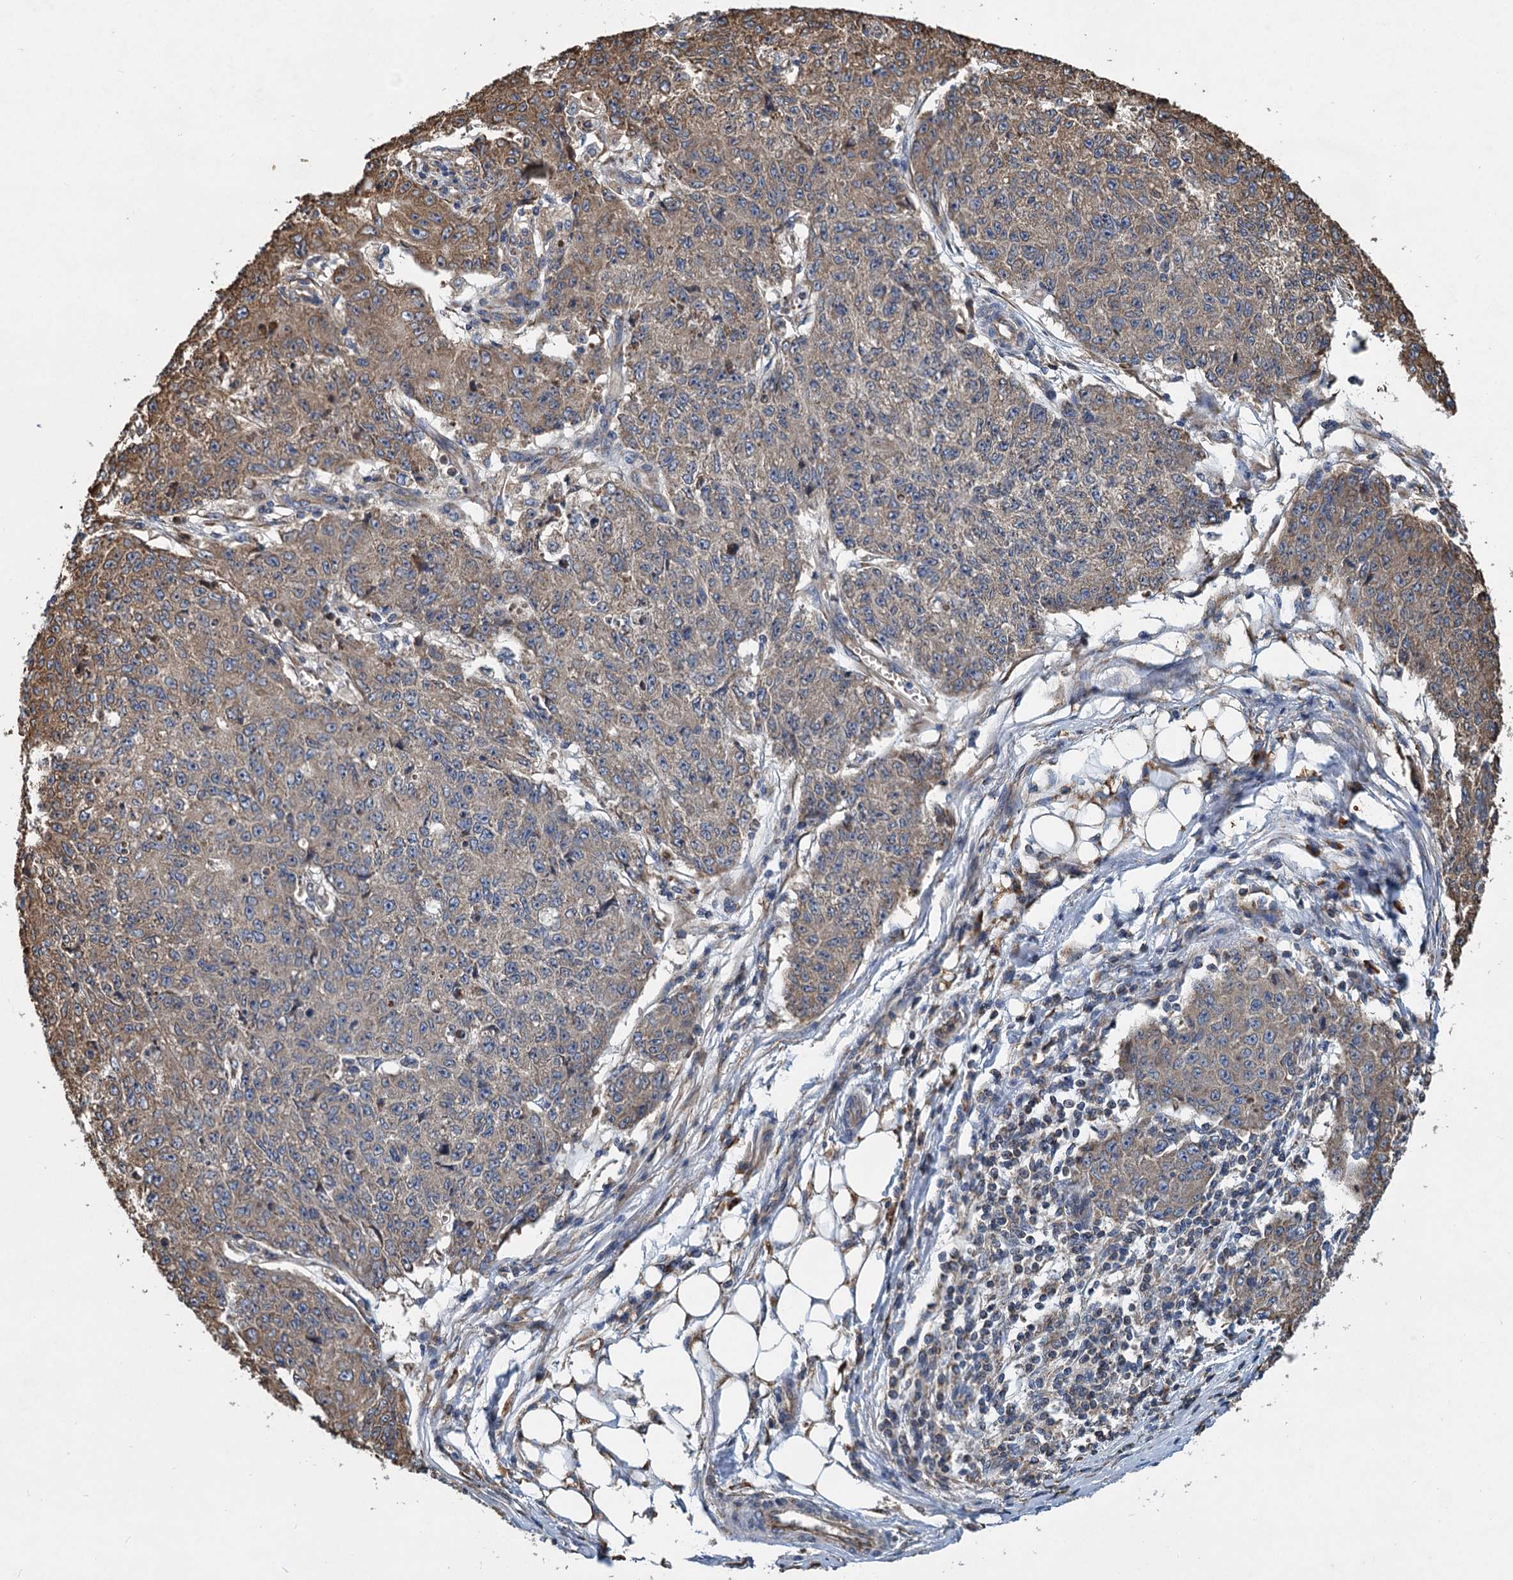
{"staining": {"intensity": "moderate", "quantity": ">75%", "location": "cytoplasmic/membranous"}, "tissue": "ovarian cancer", "cell_type": "Tumor cells", "image_type": "cancer", "snomed": [{"axis": "morphology", "description": "Carcinoma, endometroid"}, {"axis": "topography", "description": "Ovary"}], "caption": "Immunohistochemical staining of endometroid carcinoma (ovarian) displays medium levels of moderate cytoplasmic/membranous positivity in approximately >75% of tumor cells. The staining was performed using DAB to visualize the protein expression in brown, while the nuclei were stained in blue with hematoxylin (Magnification: 20x).", "gene": "LINS1", "patient": {"sex": "female", "age": 42}}